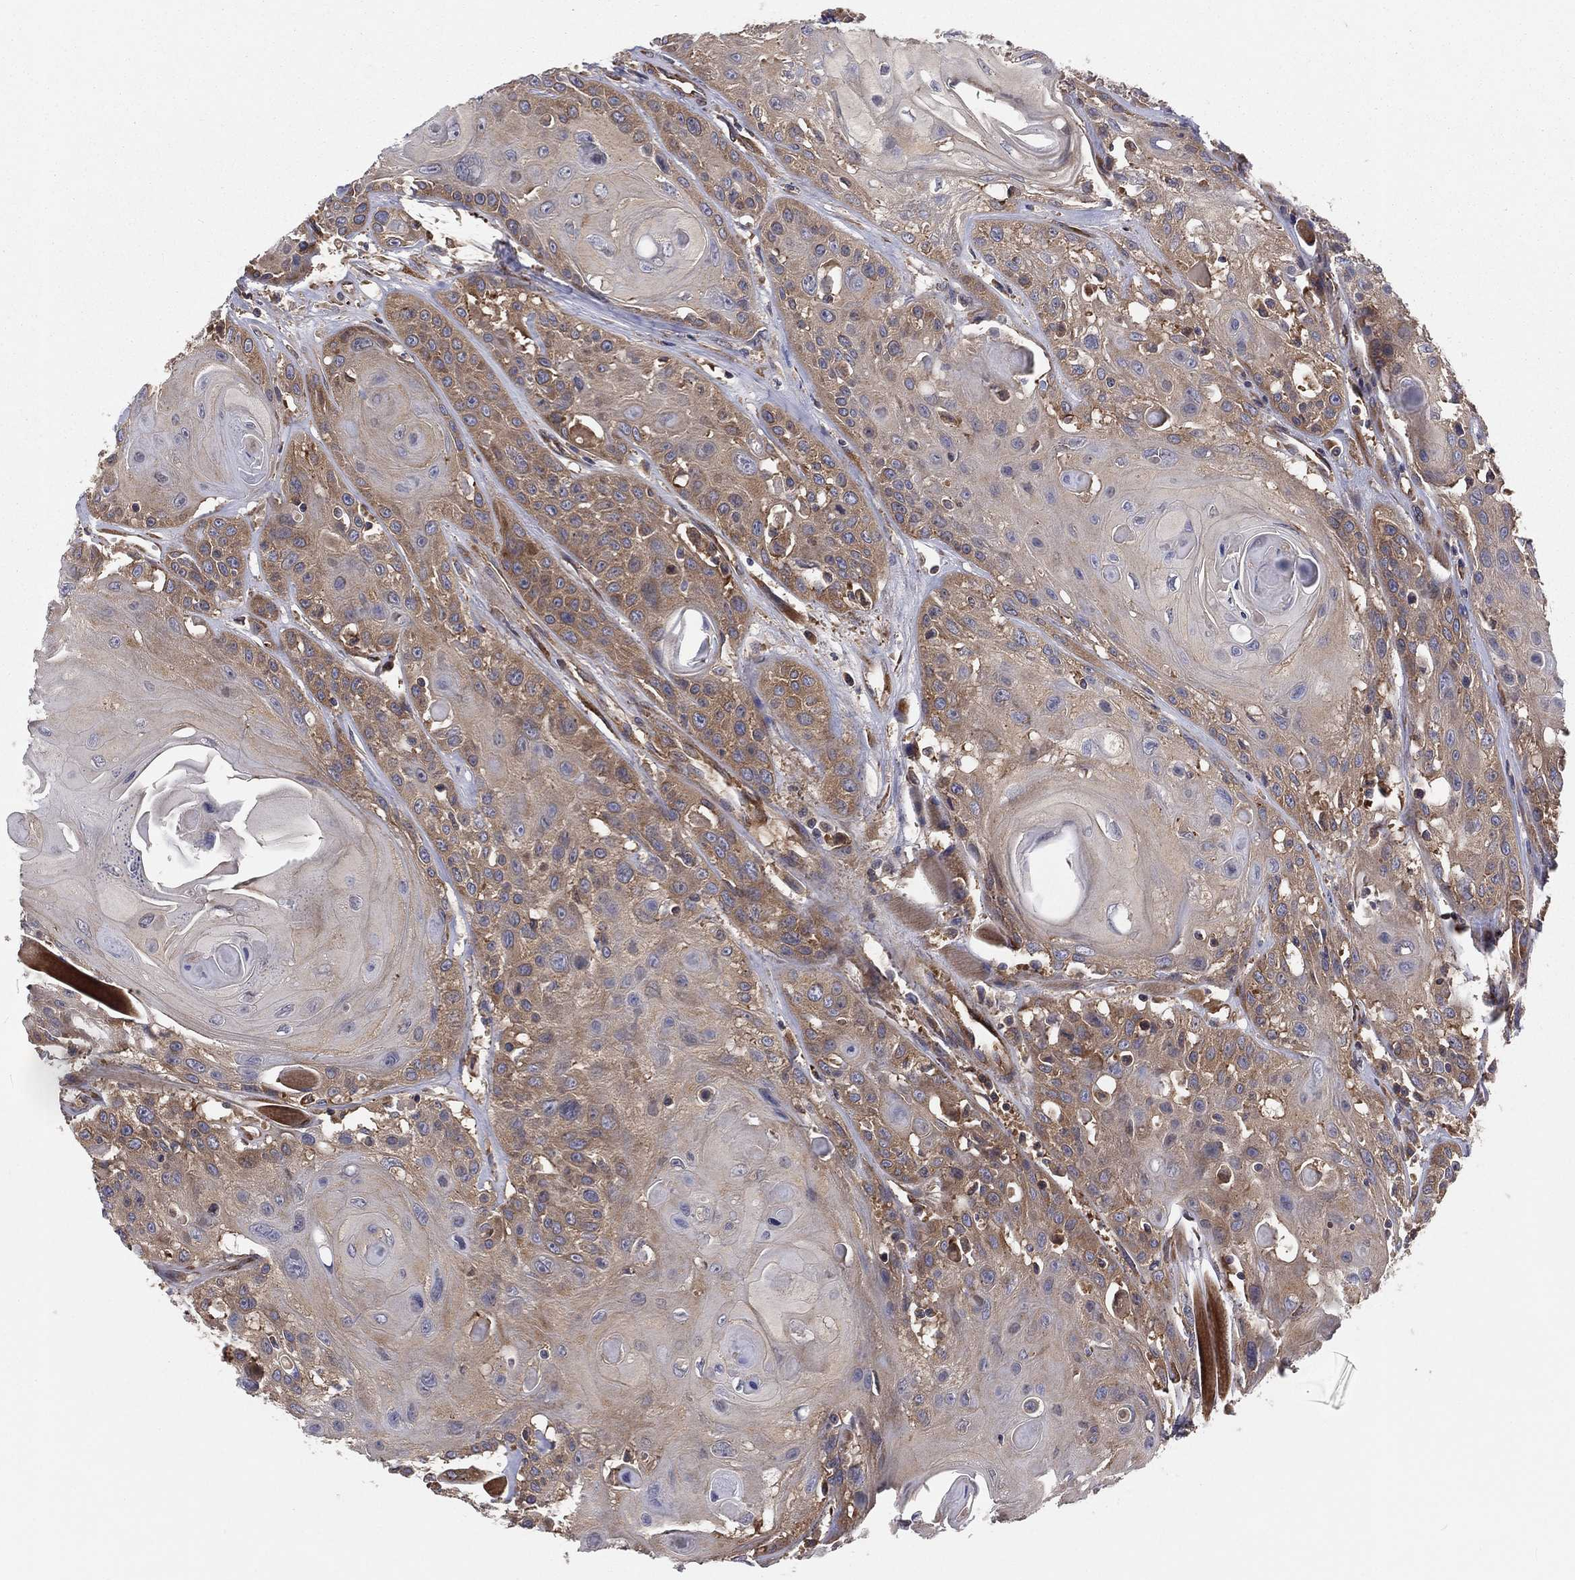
{"staining": {"intensity": "moderate", "quantity": "<25%", "location": "cytoplasmic/membranous"}, "tissue": "head and neck cancer", "cell_type": "Tumor cells", "image_type": "cancer", "snomed": [{"axis": "morphology", "description": "Squamous cell carcinoma, NOS"}, {"axis": "topography", "description": "Head-Neck"}], "caption": "Squamous cell carcinoma (head and neck) was stained to show a protein in brown. There is low levels of moderate cytoplasmic/membranous staining in about <25% of tumor cells. (DAB (3,3'-diaminobenzidine) IHC with brightfield microscopy, high magnification).", "gene": "EIF2B5", "patient": {"sex": "female", "age": 59}}